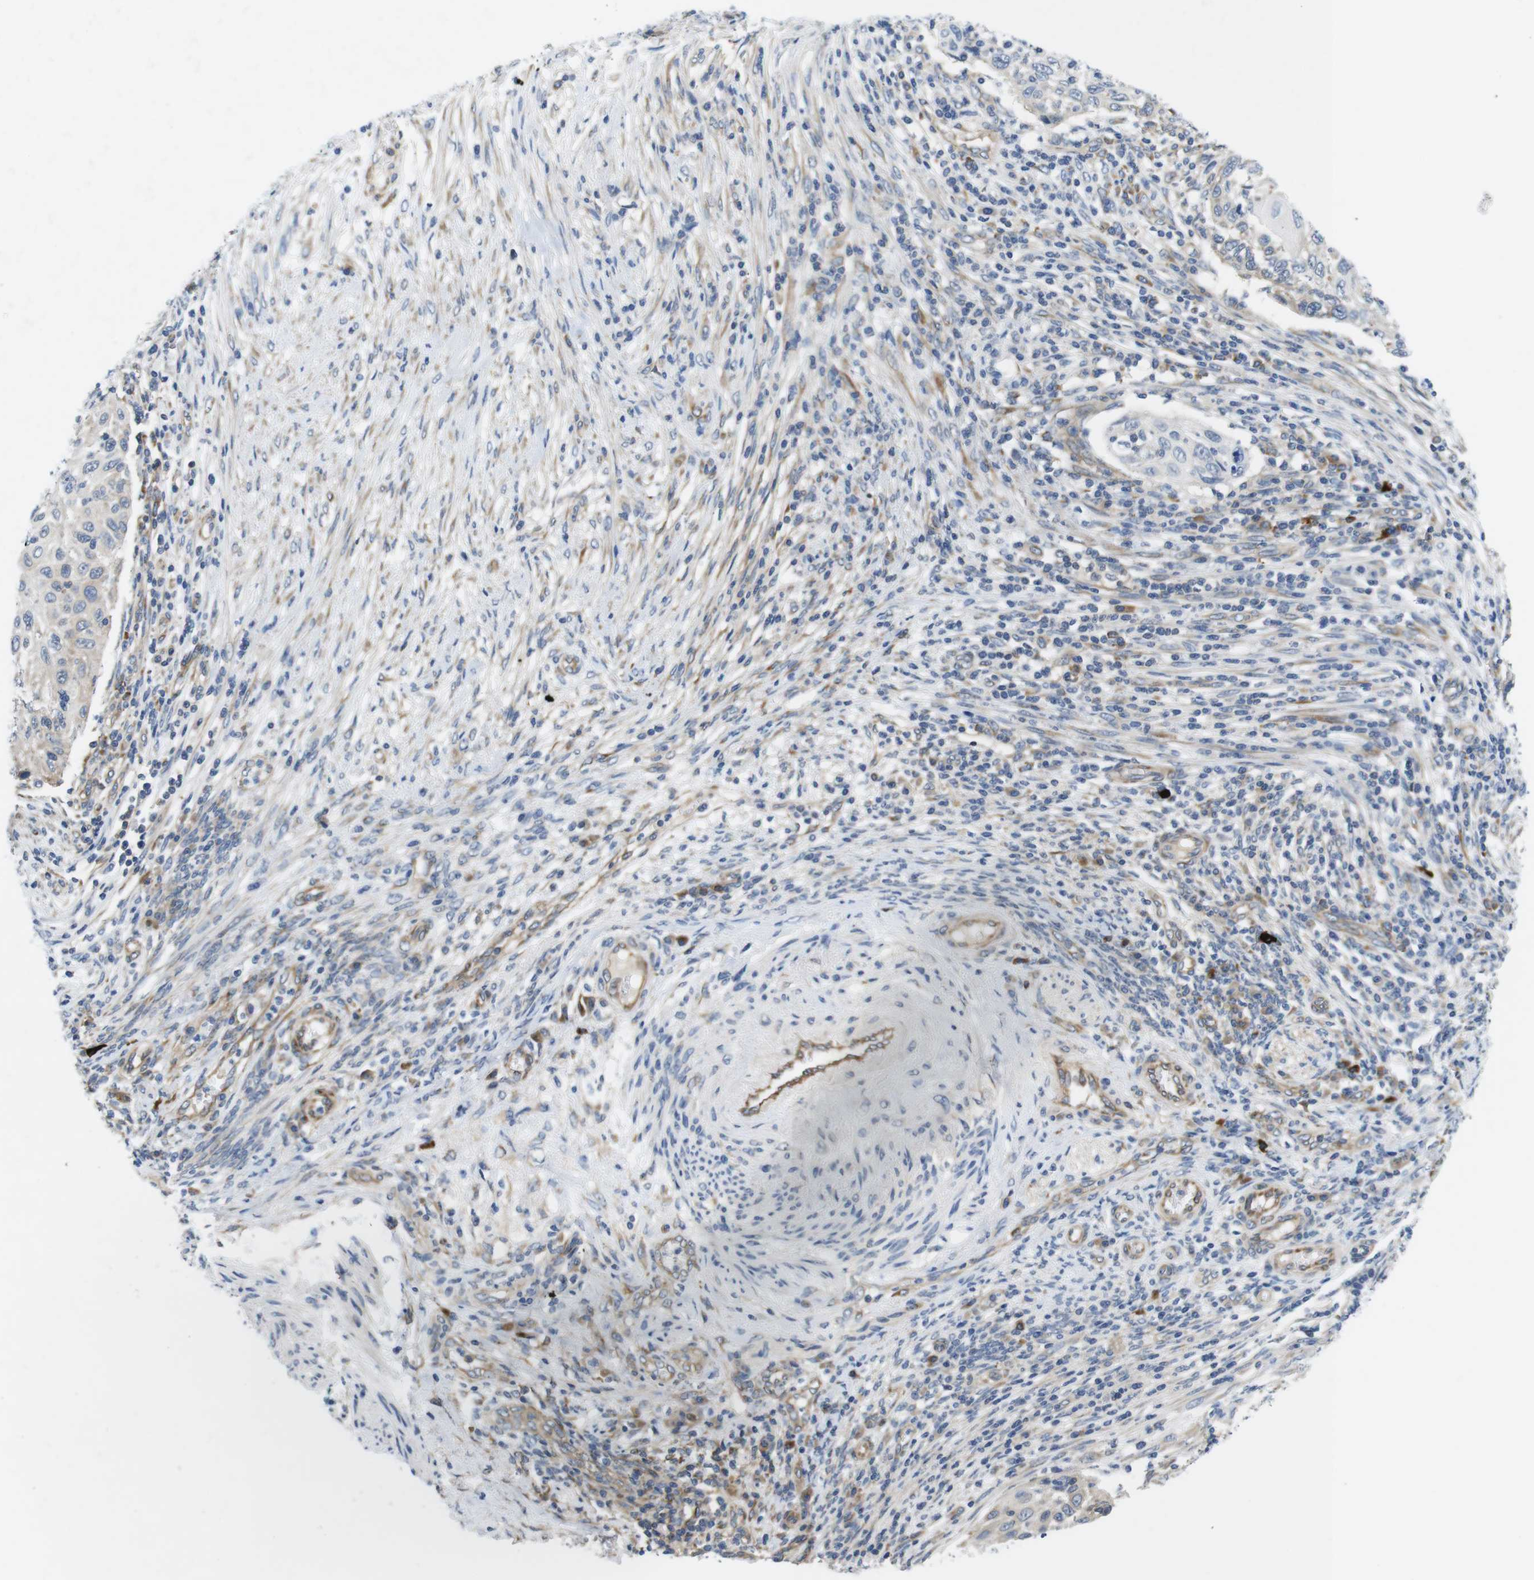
{"staining": {"intensity": "negative", "quantity": "none", "location": "none"}, "tissue": "cervical cancer", "cell_type": "Tumor cells", "image_type": "cancer", "snomed": [{"axis": "morphology", "description": "Squamous cell carcinoma, NOS"}, {"axis": "topography", "description": "Cervix"}], "caption": "This is a micrograph of IHC staining of cervical squamous cell carcinoma, which shows no expression in tumor cells.", "gene": "DCLK1", "patient": {"sex": "female", "age": 70}}